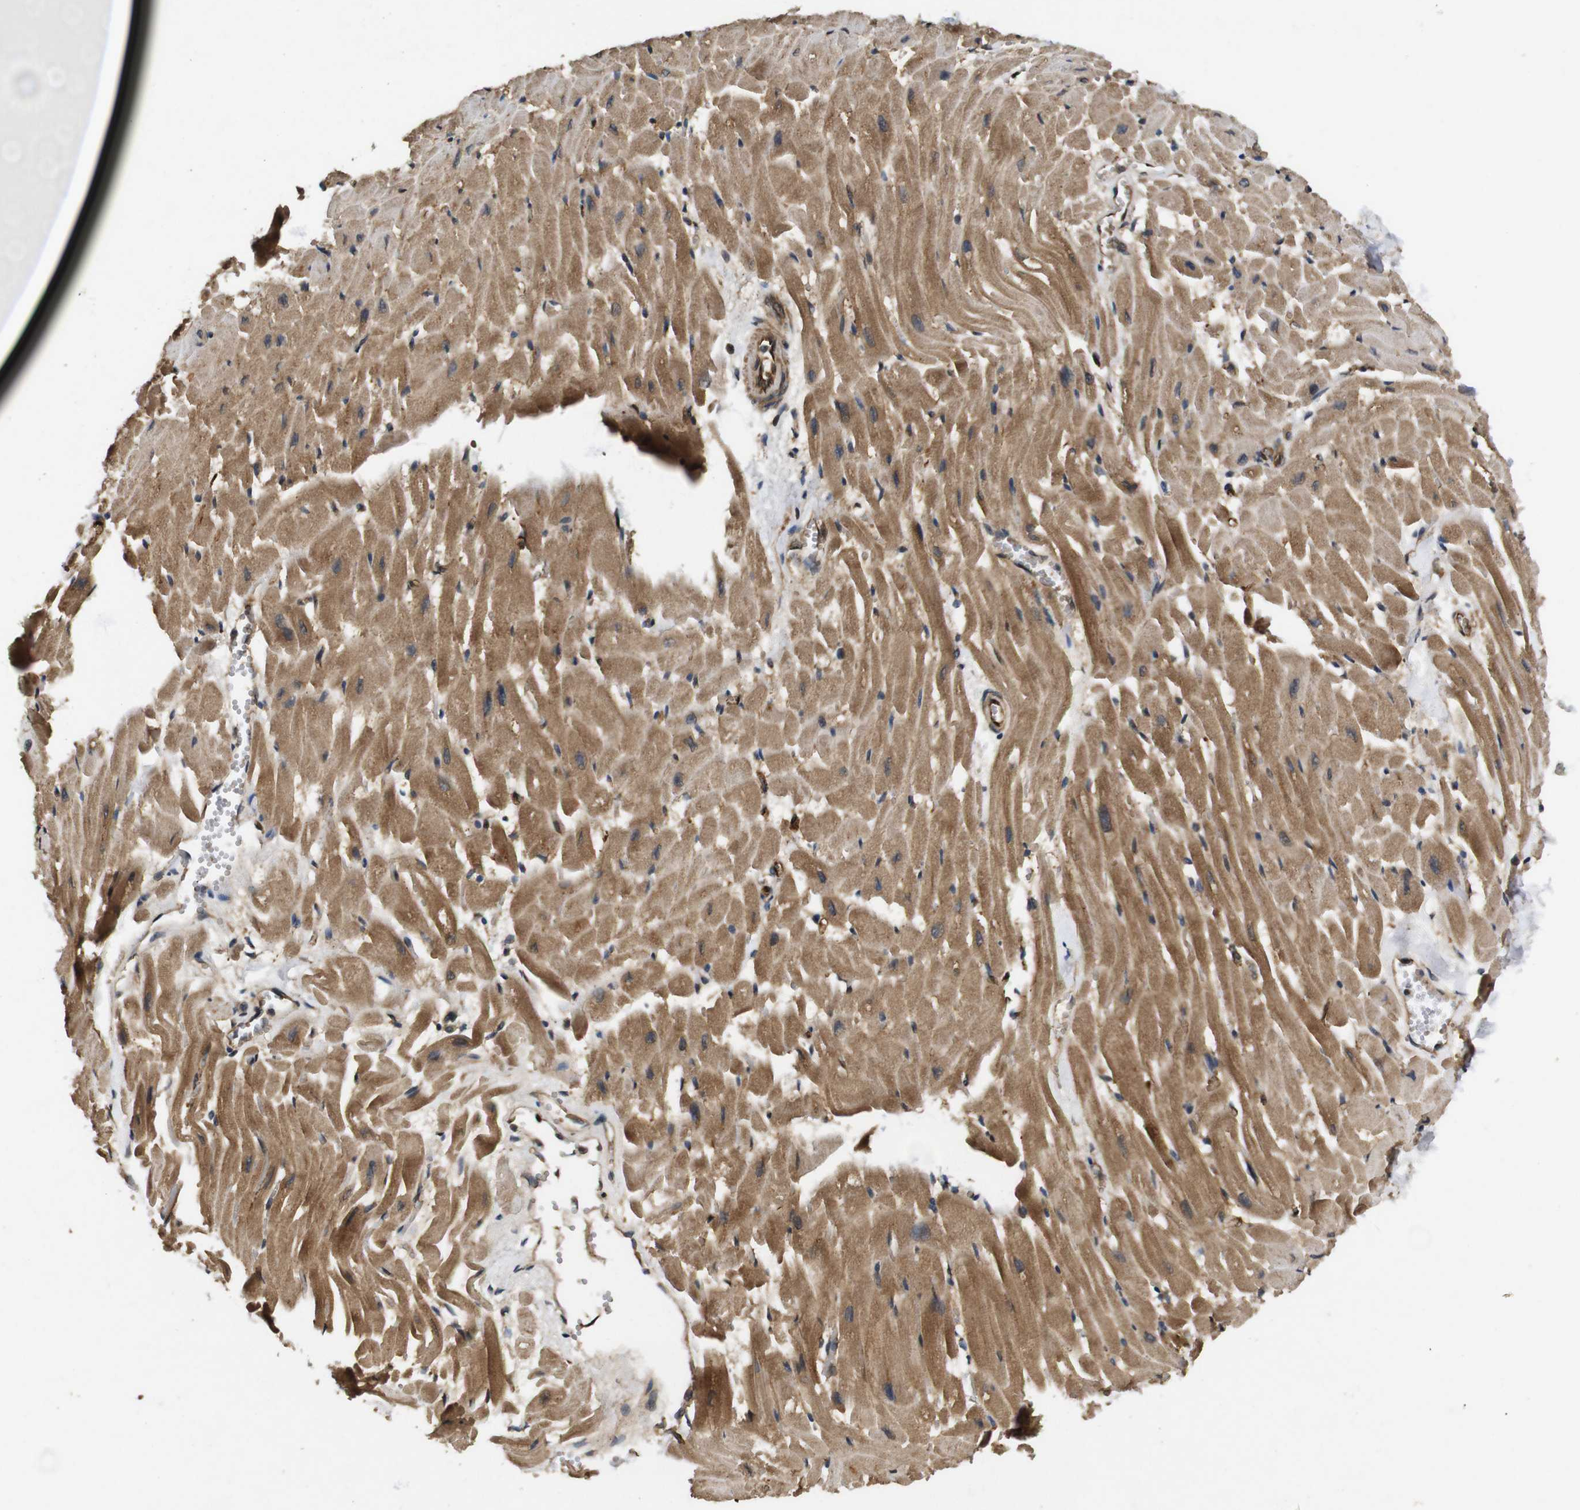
{"staining": {"intensity": "moderate", "quantity": ">75%", "location": "cytoplasmic/membranous"}, "tissue": "heart muscle", "cell_type": "Cardiomyocytes", "image_type": "normal", "snomed": [{"axis": "morphology", "description": "Normal tissue, NOS"}, {"axis": "topography", "description": "Heart"}], "caption": "The photomicrograph reveals staining of normal heart muscle, revealing moderate cytoplasmic/membranous protein positivity (brown color) within cardiomyocytes.", "gene": "RIPK1", "patient": {"sex": "female", "age": 19}}